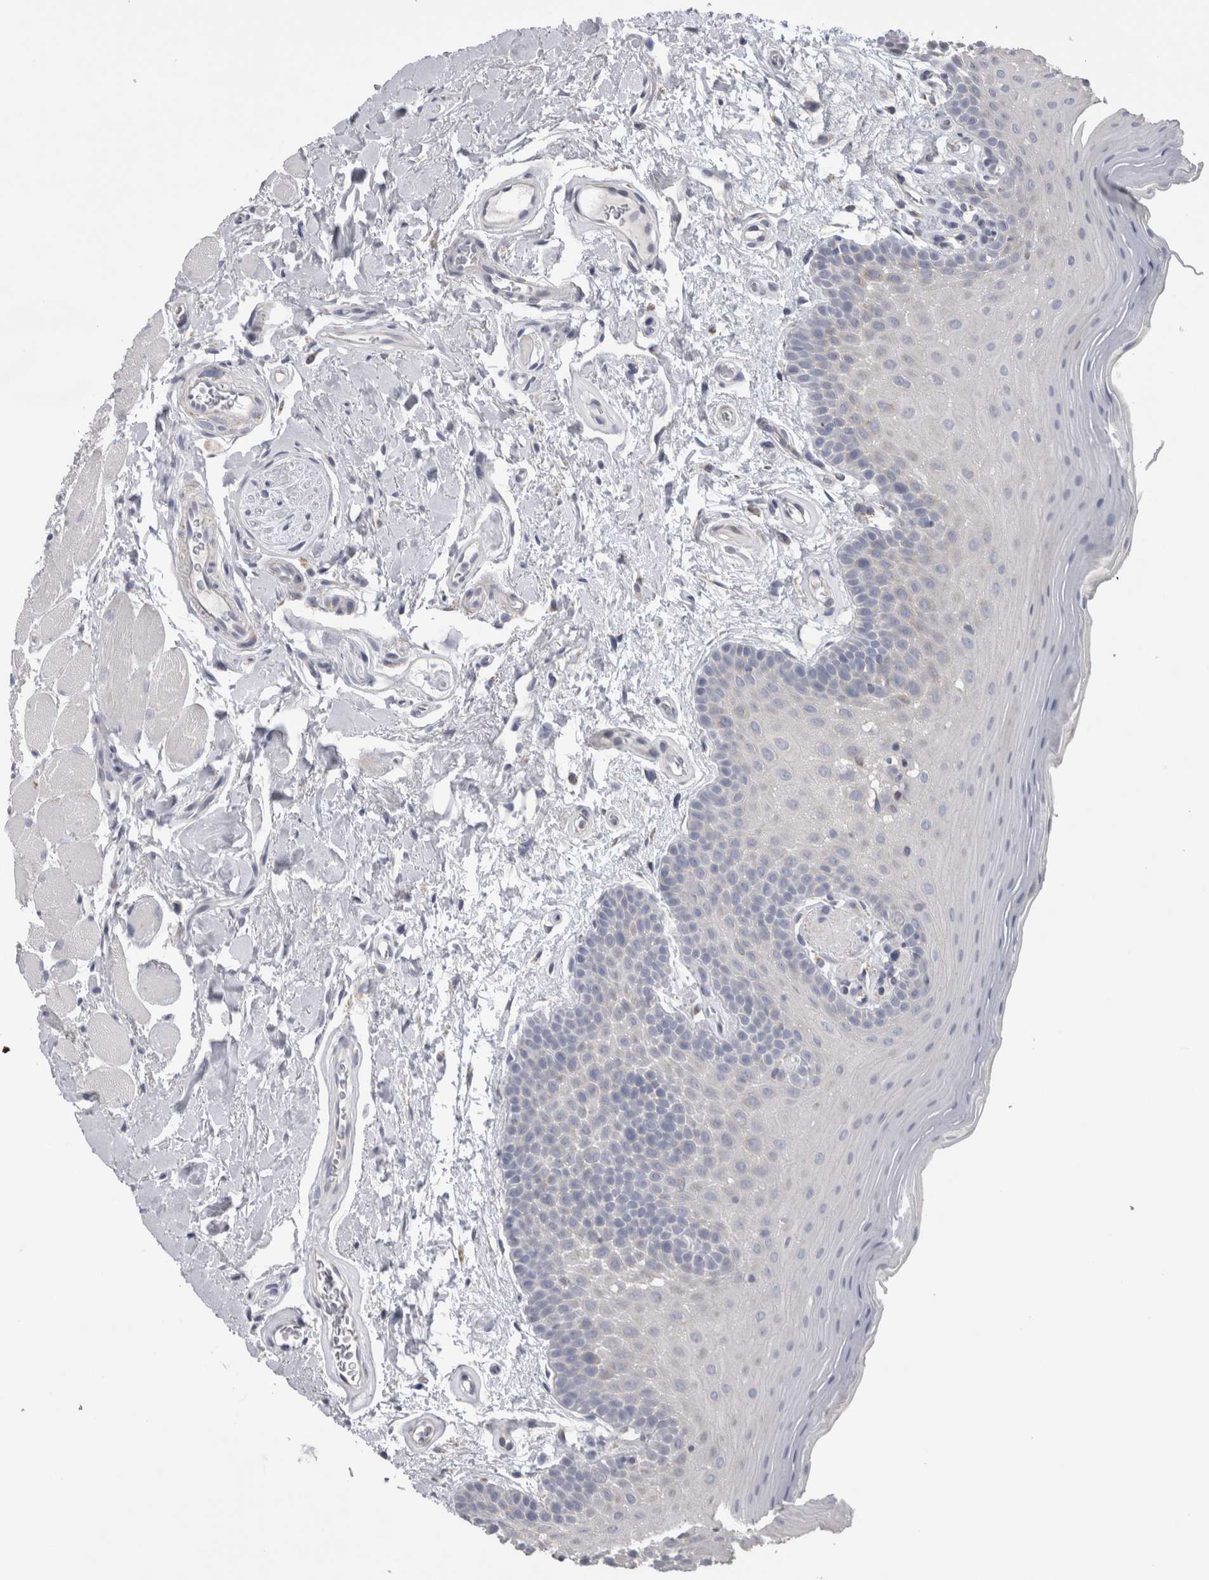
{"staining": {"intensity": "negative", "quantity": "none", "location": "none"}, "tissue": "oral mucosa", "cell_type": "Squamous epithelial cells", "image_type": "normal", "snomed": [{"axis": "morphology", "description": "Normal tissue, NOS"}, {"axis": "topography", "description": "Oral tissue"}], "caption": "The photomicrograph reveals no significant staining in squamous epithelial cells of oral mucosa. (Immunohistochemistry, brightfield microscopy, high magnification).", "gene": "DHRS4", "patient": {"sex": "male", "age": 62}}